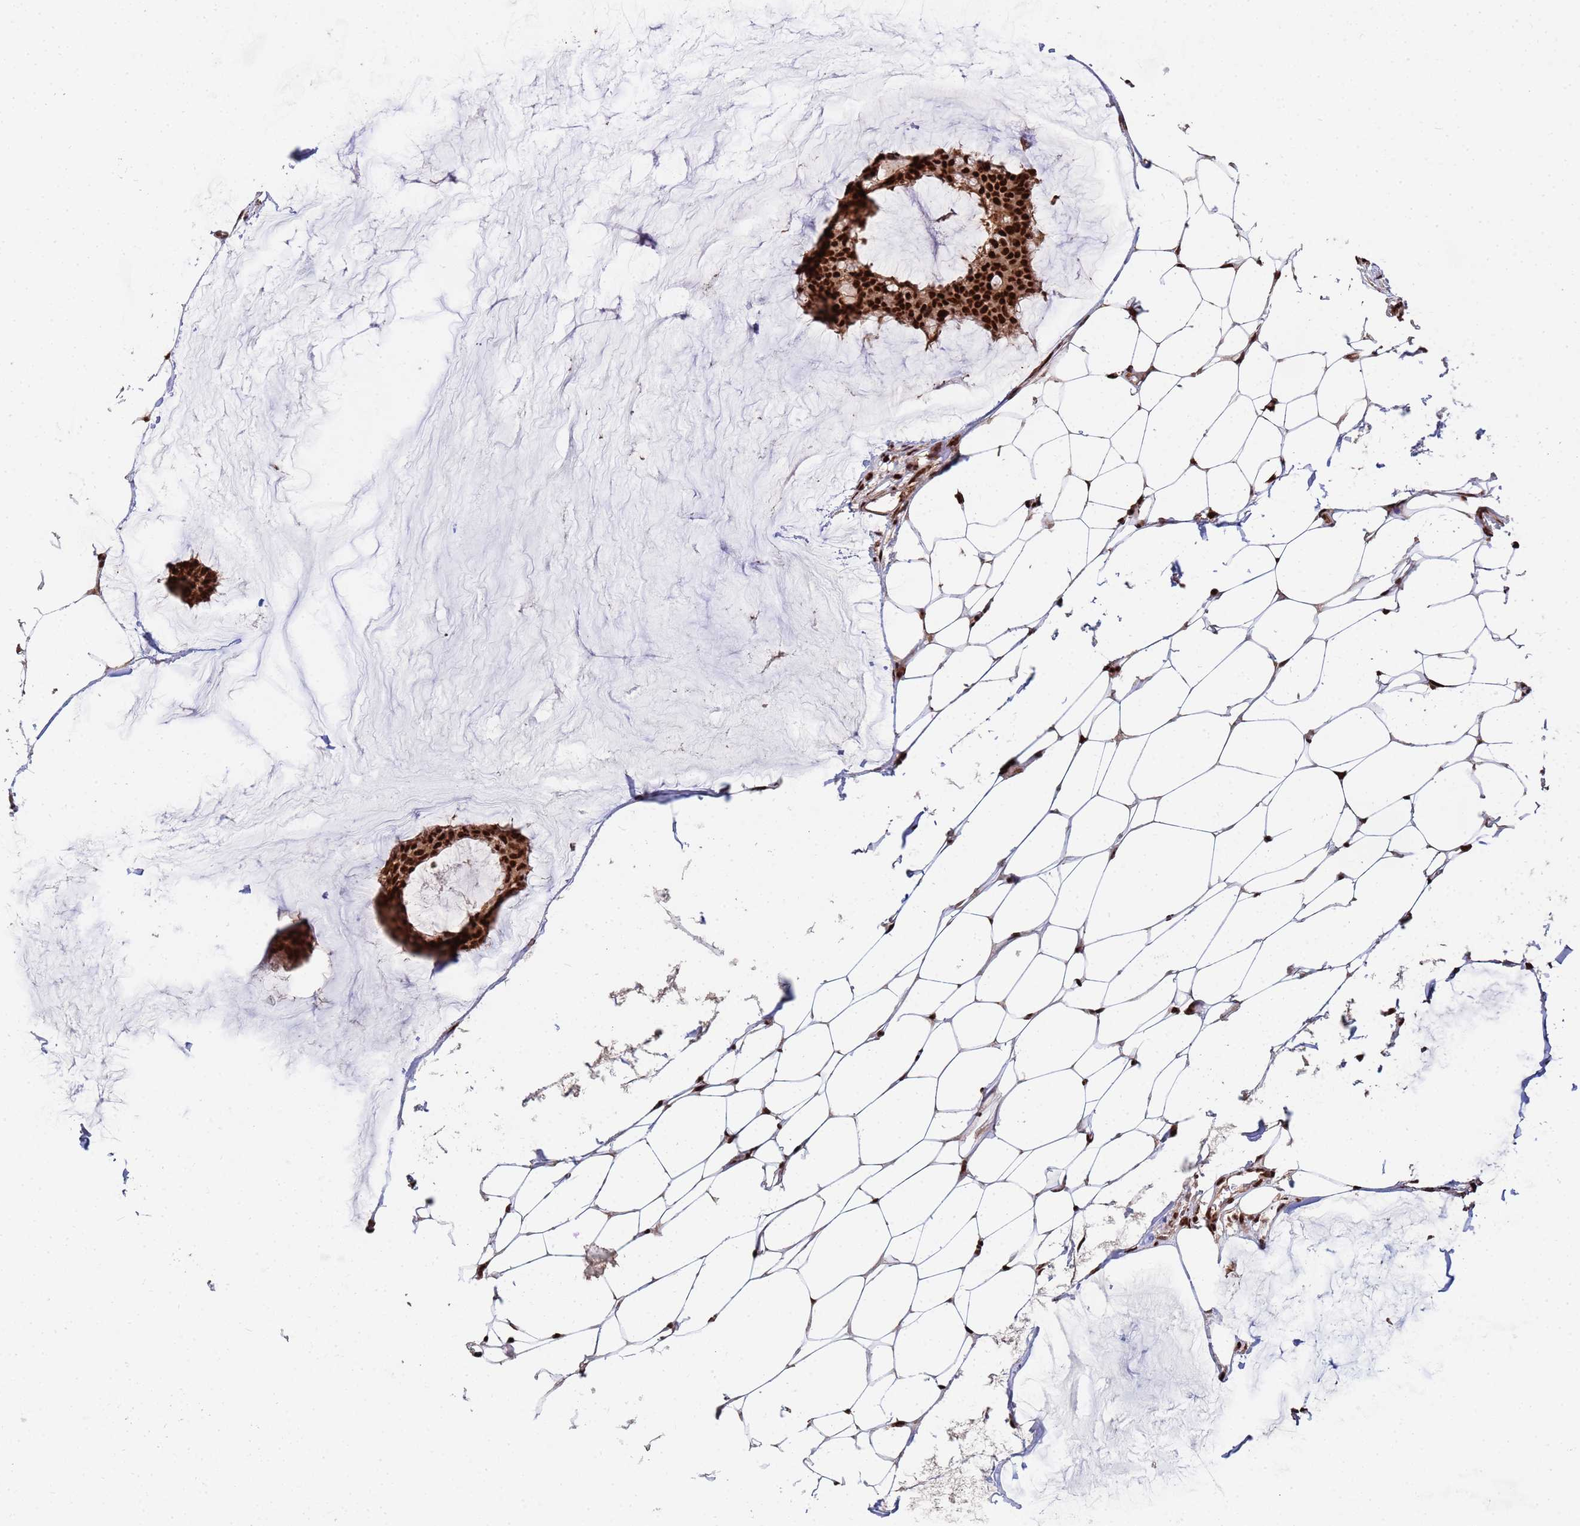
{"staining": {"intensity": "strong", "quantity": ">75%", "location": "nuclear"}, "tissue": "breast cancer", "cell_type": "Tumor cells", "image_type": "cancer", "snomed": [{"axis": "morphology", "description": "Duct carcinoma"}, {"axis": "topography", "description": "Breast"}], "caption": "There is high levels of strong nuclear staining in tumor cells of infiltrating ductal carcinoma (breast), as demonstrated by immunohistochemical staining (brown color).", "gene": "SF3B2", "patient": {"sex": "female", "age": 93}}